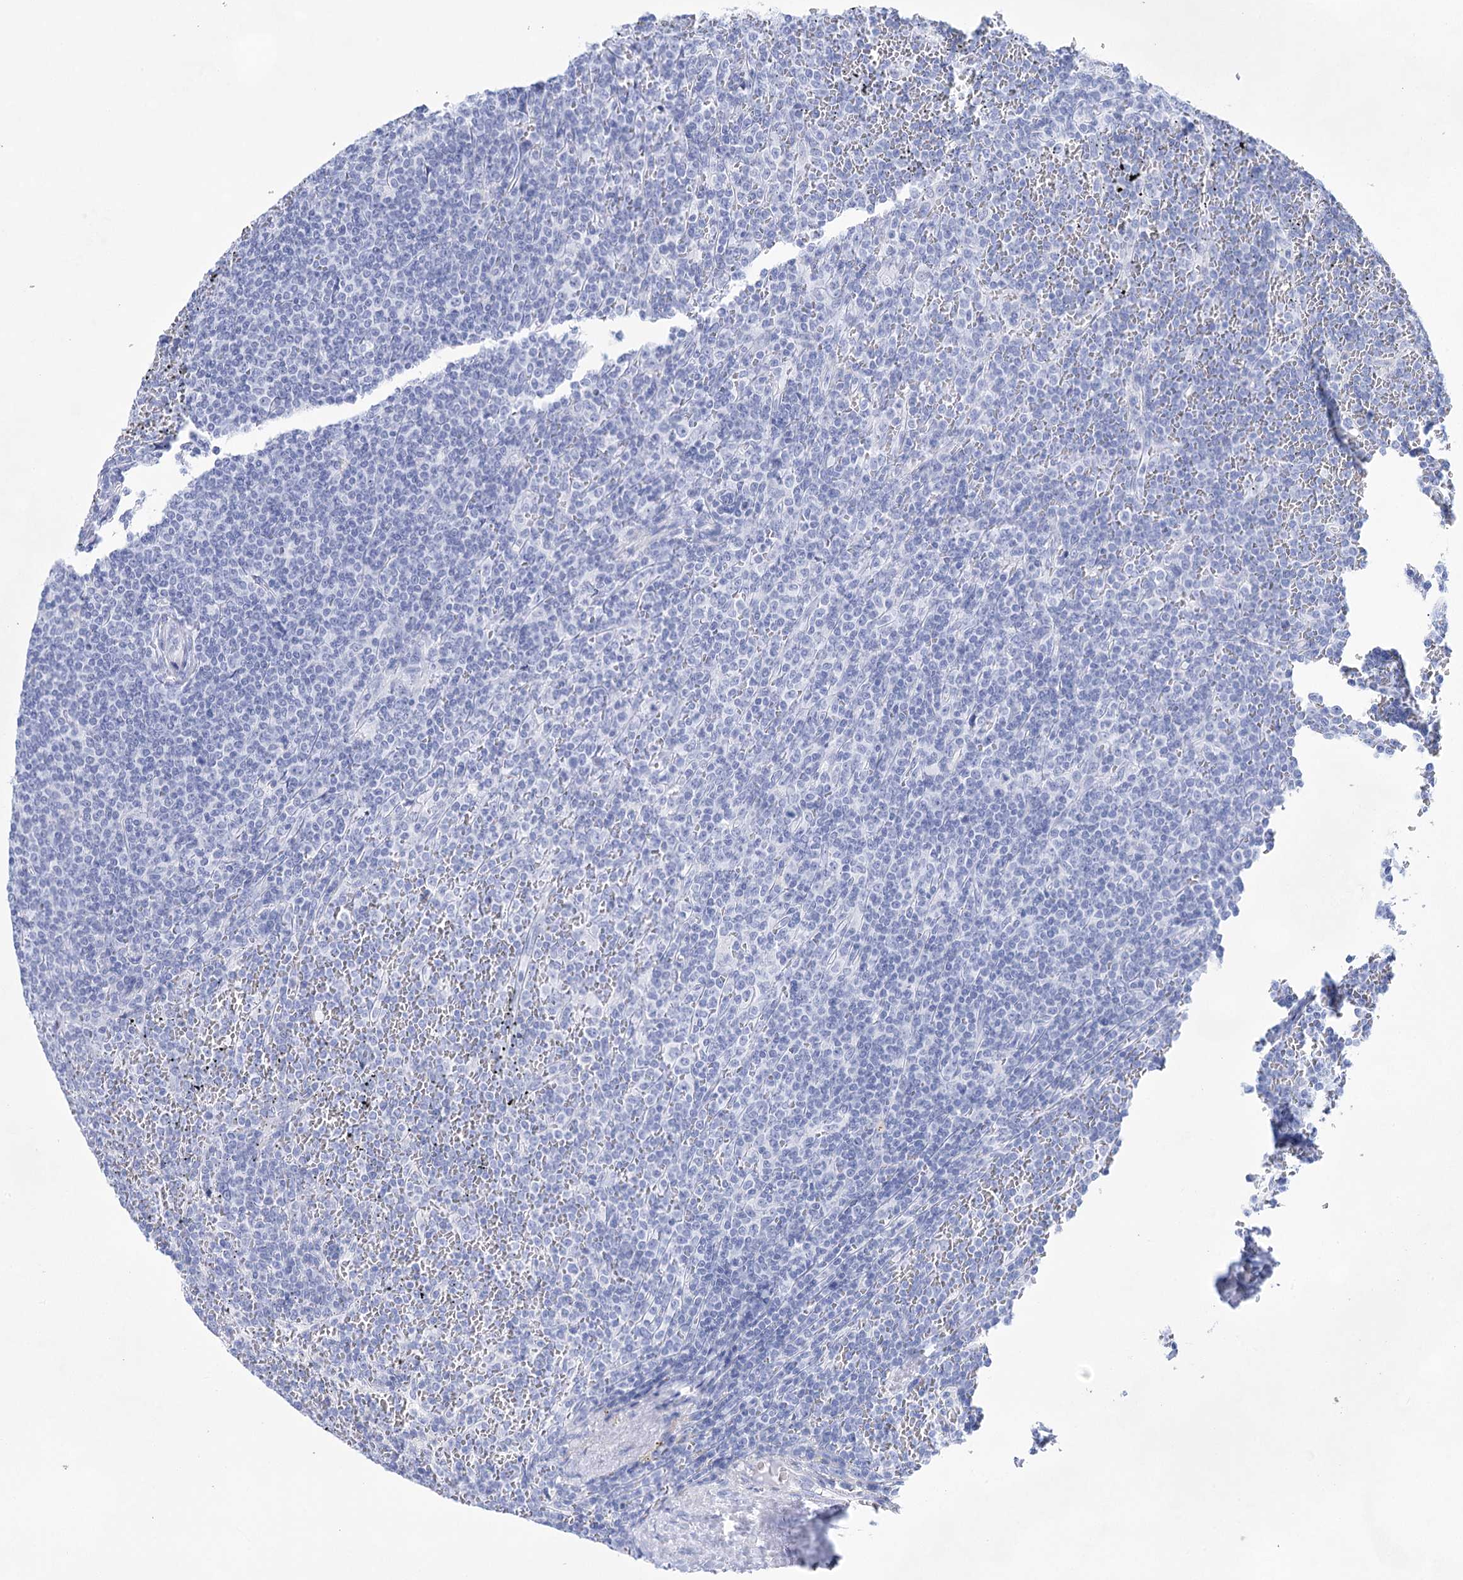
{"staining": {"intensity": "negative", "quantity": "none", "location": "none"}, "tissue": "lymphoma", "cell_type": "Tumor cells", "image_type": "cancer", "snomed": [{"axis": "morphology", "description": "Malignant lymphoma, non-Hodgkin's type, Low grade"}, {"axis": "topography", "description": "Spleen"}], "caption": "Immunohistochemical staining of low-grade malignant lymphoma, non-Hodgkin's type reveals no significant expression in tumor cells. The staining was performed using DAB to visualize the protein expression in brown, while the nuclei were stained in blue with hematoxylin (Magnification: 20x).", "gene": "LALBA", "patient": {"sex": "female", "age": 19}}